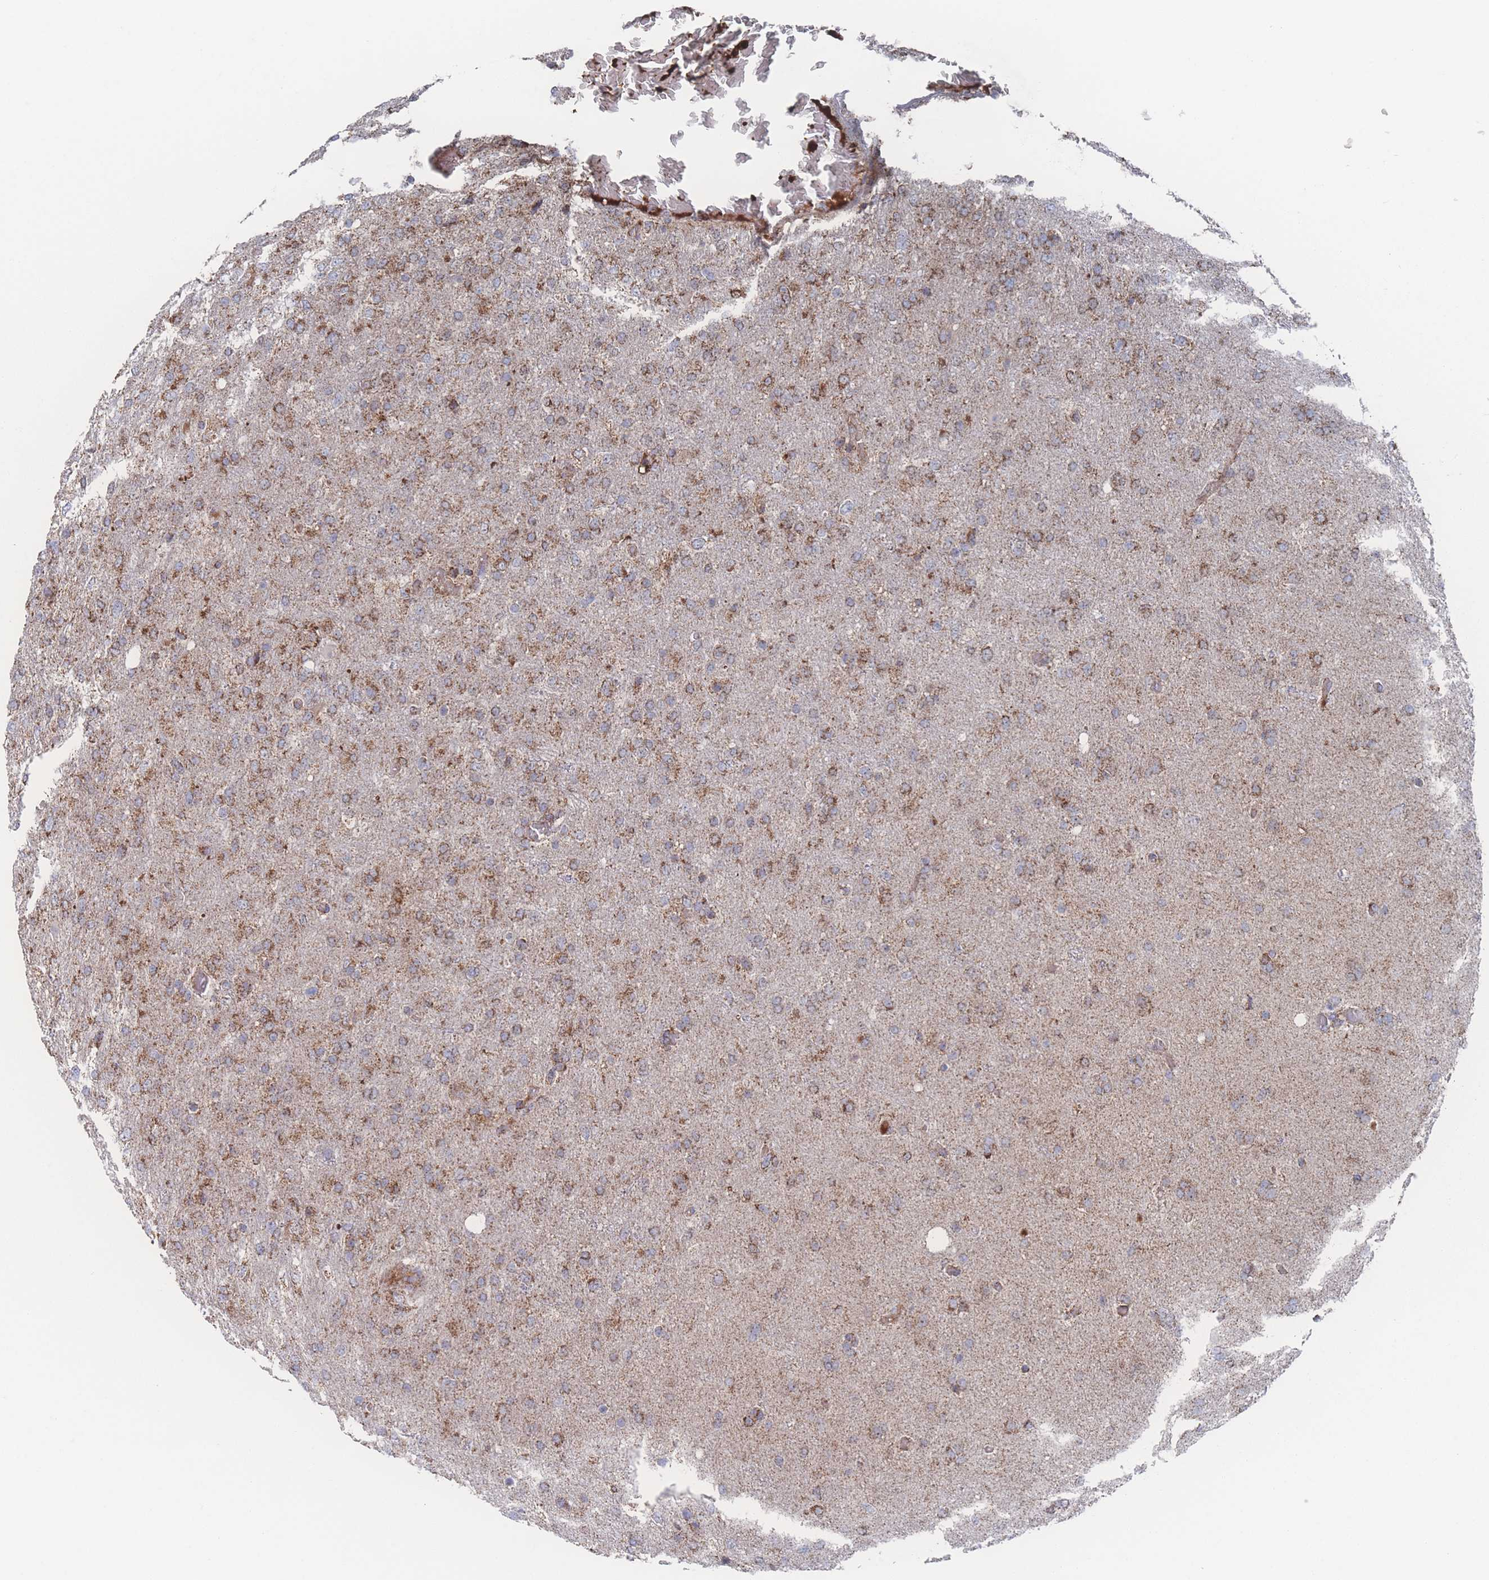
{"staining": {"intensity": "moderate", "quantity": "25%-75%", "location": "cytoplasmic/membranous"}, "tissue": "glioma", "cell_type": "Tumor cells", "image_type": "cancer", "snomed": [{"axis": "morphology", "description": "Glioma, malignant, High grade"}, {"axis": "topography", "description": "Brain"}], "caption": "An IHC image of neoplastic tissue is shown. Protein staining in brown highlights moderate cytoplasmic/membranous positivity in high-grade glioma (malignant) within tumor cells. Using DAB (brown) and hematoxylin (blue) stains, captured at high magnification using brightfield microscopy.", "gene": "PEX14", "patient": {"sex": "female", "age": 74}}